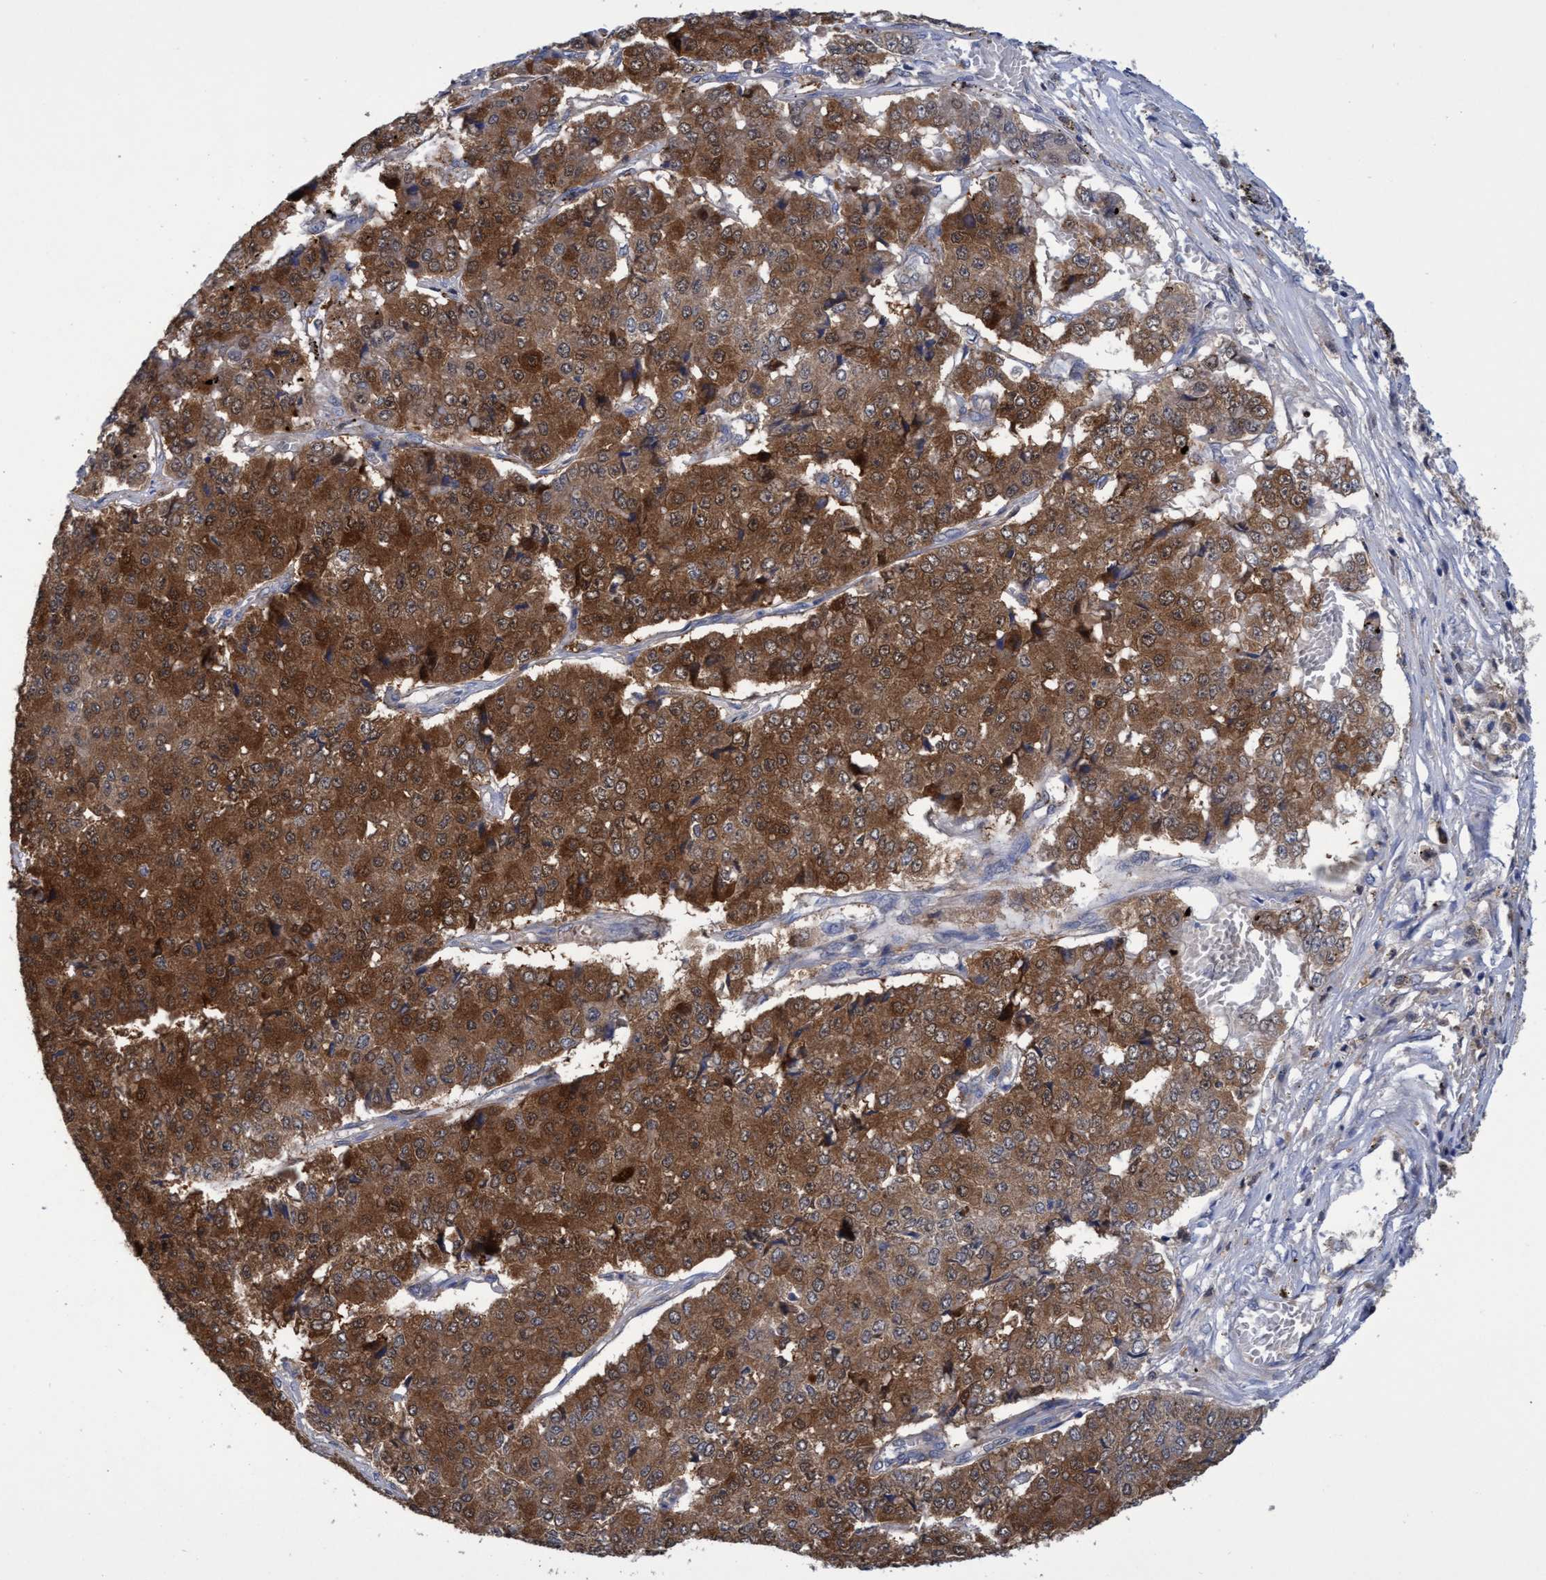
{"staining": {"intensity": "strong", "quantity": ">75%", "location": "cytoplasmic/membranous"}, "tissue": "pancreatic cancer", "cell_type": "Tumor cells", "image_type": "cancer", "snomed": [{"axis": "morphology", "description": "Adenocarcinoma, NOS"}, {"axis": "topography", "description": "Pancreas"}], "caption": "This photomicrograph shows pancreatic cancer (adenocarcinoma) stained with immunohistochemistry to label a protein in brown. The cytoplasmic/membranous of tumor cells show strong positivity for the protein. Nuclei are counter-stained blue.", "gene": "PNPO", "patient": {"sex": "male", "age": 50}}